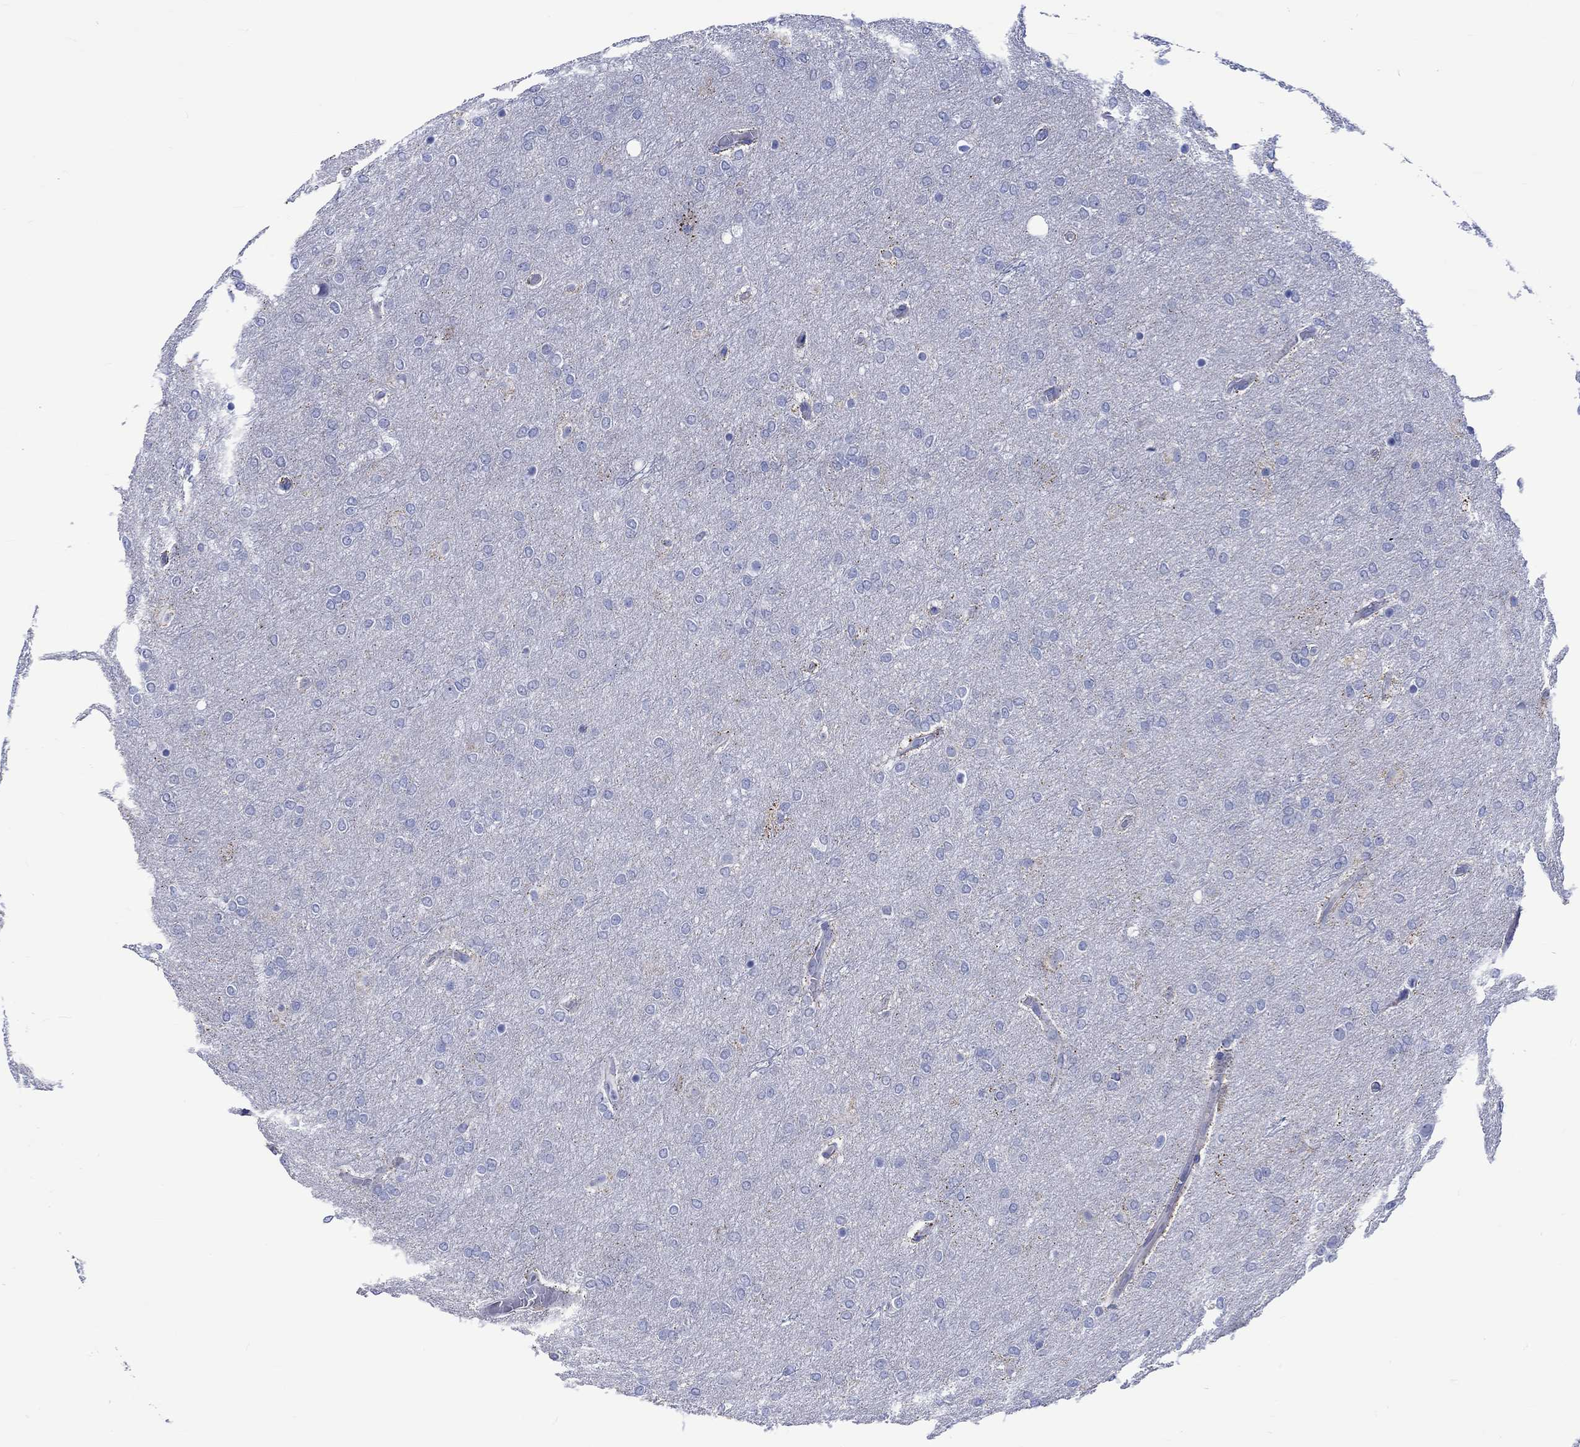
{"staining": {"intensity": "negative", "quantity": "none", "location": "none"}, "tissue": "glioma", "cell_type": "Tumor cells", "image_type": "cancer", "snomed": [{"axis": "morphology", "description": "Glioma, malignant, High grade"}, {"axis": "topography", "description": "Brain"}], "caption": "Glioma was stained to show a protein in brown. There is no significant staining in tumor cells.", "gene": "KLHL33", "patient": {"sex": "female", "age": 61}}